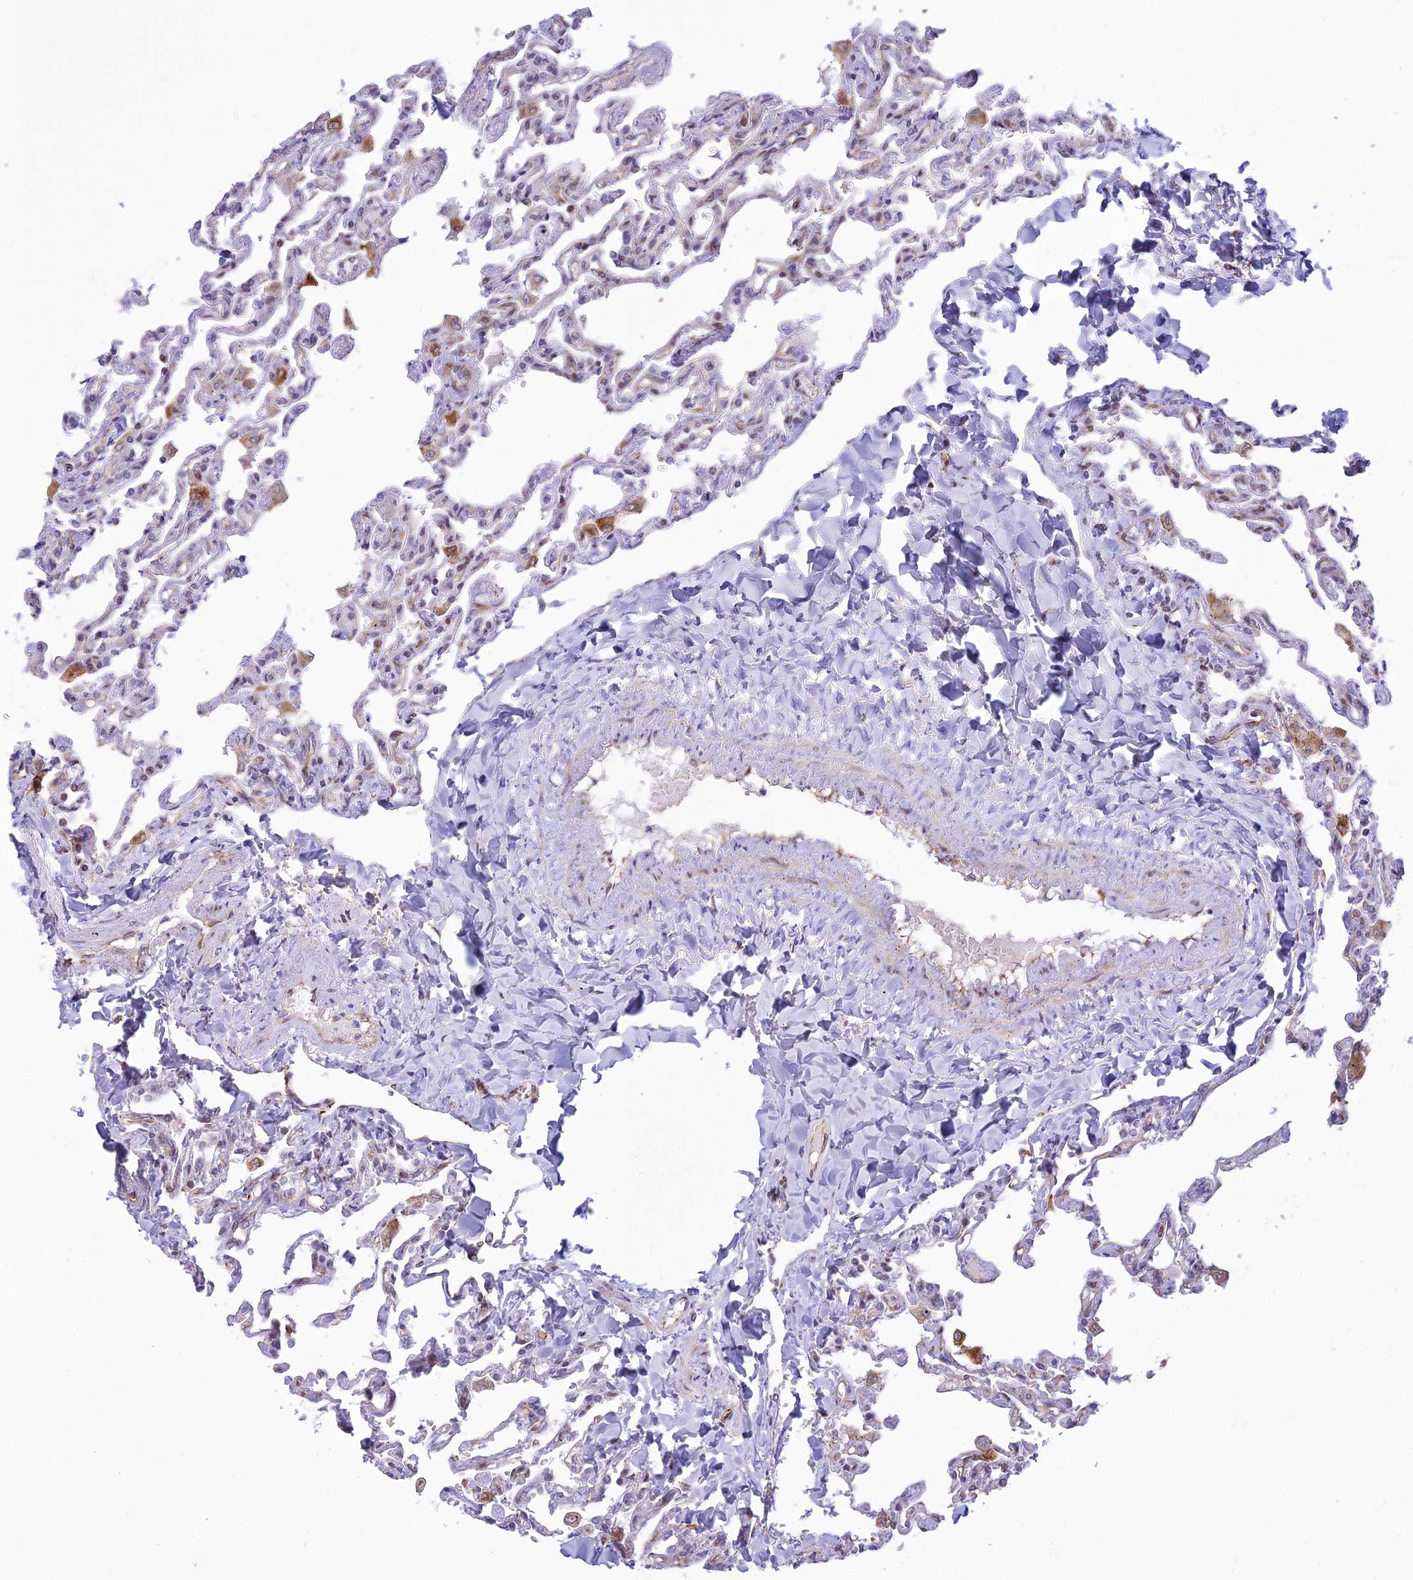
{"staining": {"intensity": "weak", "quantity": "<25%", "location": "cytoplasmic/membranous"}, "tissue": "lung", "cell_type": "Alveolar cells", "image_type": "normal", "snomed": [{"axis": "morphology", "description": "Normal tissue, NOS"}, {"axis": "topography", "description": "Lung"}], "caption": "This is a micrograph of immunohistochemistry (IHC) staining of normal lung, which shows no expression in alveolar cells. Brightfield microscopy of IHC stained with DAB (brown) and hematoxylin (blue), captured at high magnification.", "gene": "SAPCD2", "patient": {"sex": "male", "age": 21}}